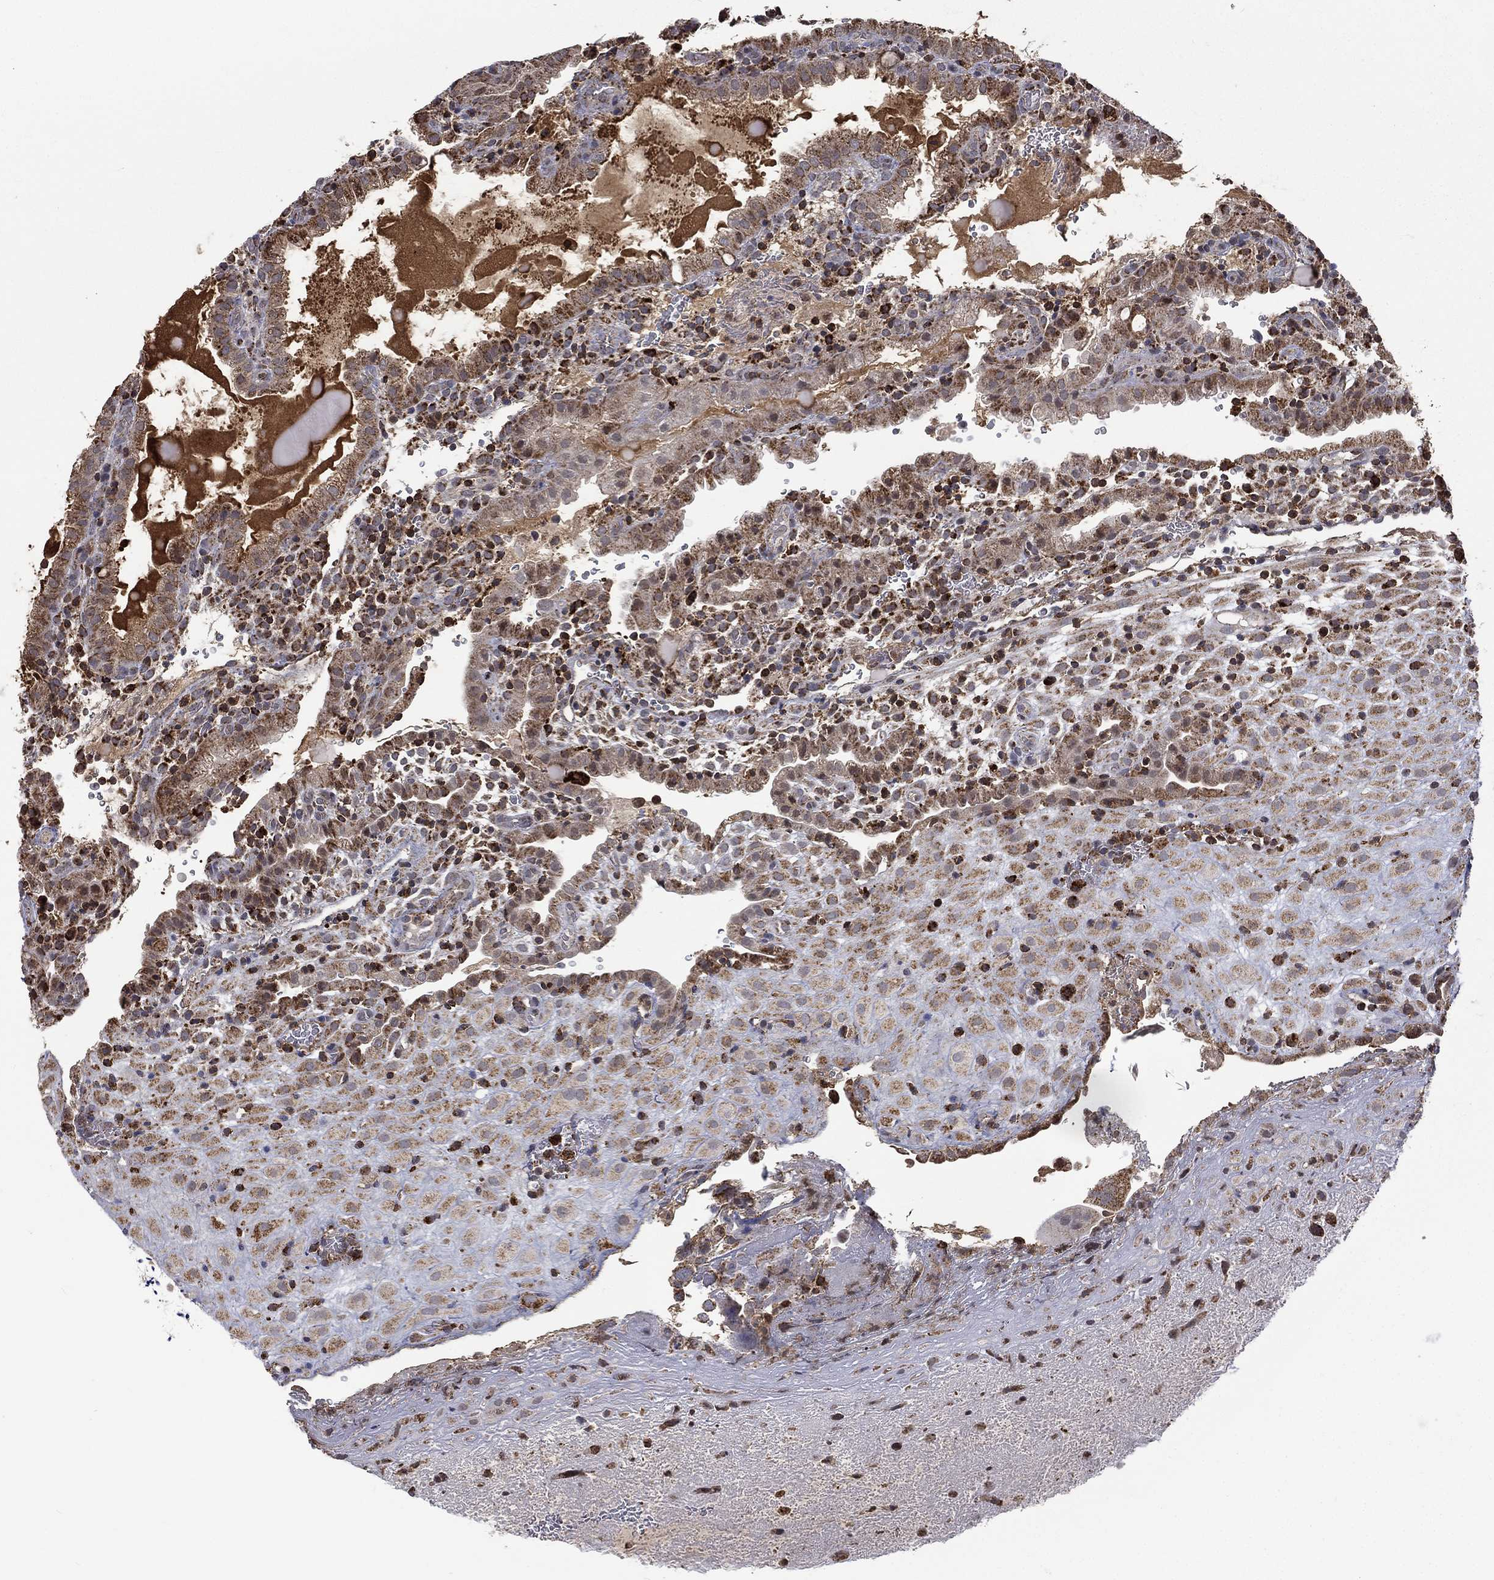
{"staining": {"intensity": "moderate", "quantity": "25%-75%", "location": "cytoplasmic/membranous"}, "tissue": "placenta", "cell_type": "Decidual cells", "image_type": "normal", "snomed": [{"axis": "morphology", "description": "Normal tissue, NOS"}, {"axis": "topography", "description": "Placenta"}], "caption": "A medium amount of moderate cytoplasmic/membranous expression is identified in approximately 25%-75% of decidual cells in normal placenta. (brown staining indicates protein expression, while blue staining denotes nuclei).", "gene": "RIN3", "patient": {"sex": "female", "age": 19}}